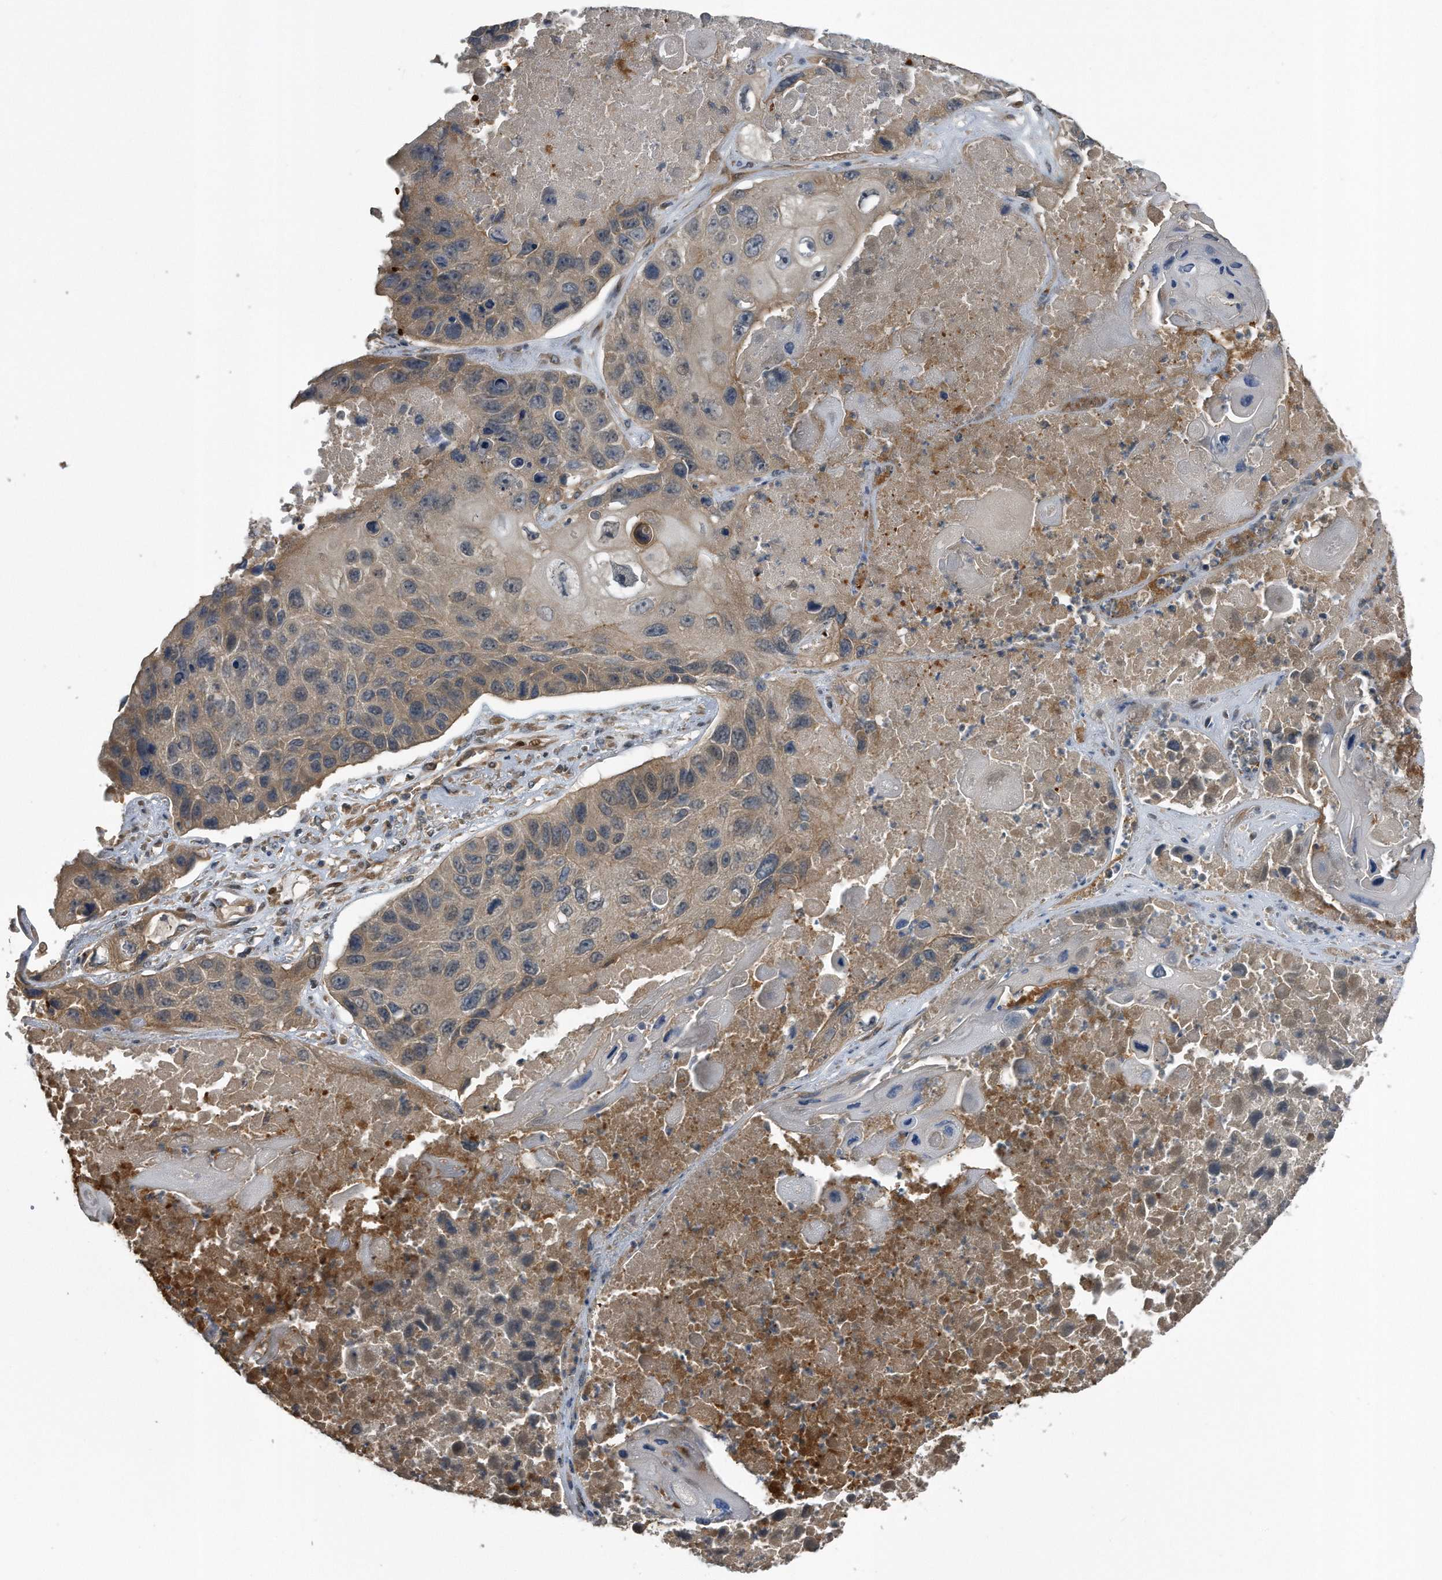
{"staining": {"intensity": "weak", "quantity": "25%-75%", "location": "cytoplasmic/membranous"}, "tissue": "lung cancer", "cell_type": "Tumor cells", "image_type": "cancer", "snomed": [{"axis": "morphology", "description": "Squamous cell carcinoma, NOS"}, {"axis": "topography", "description": "Lung"}], "caption": "Protein analysis of lung cancer (squamous cell carcinoma) tissue demonstrates weak cytoplasmic/membranous staining in approximately 25%-75% of tumor cells.", "gene": "ZNF79", "patient": {"sex": "male", "age": 61}}